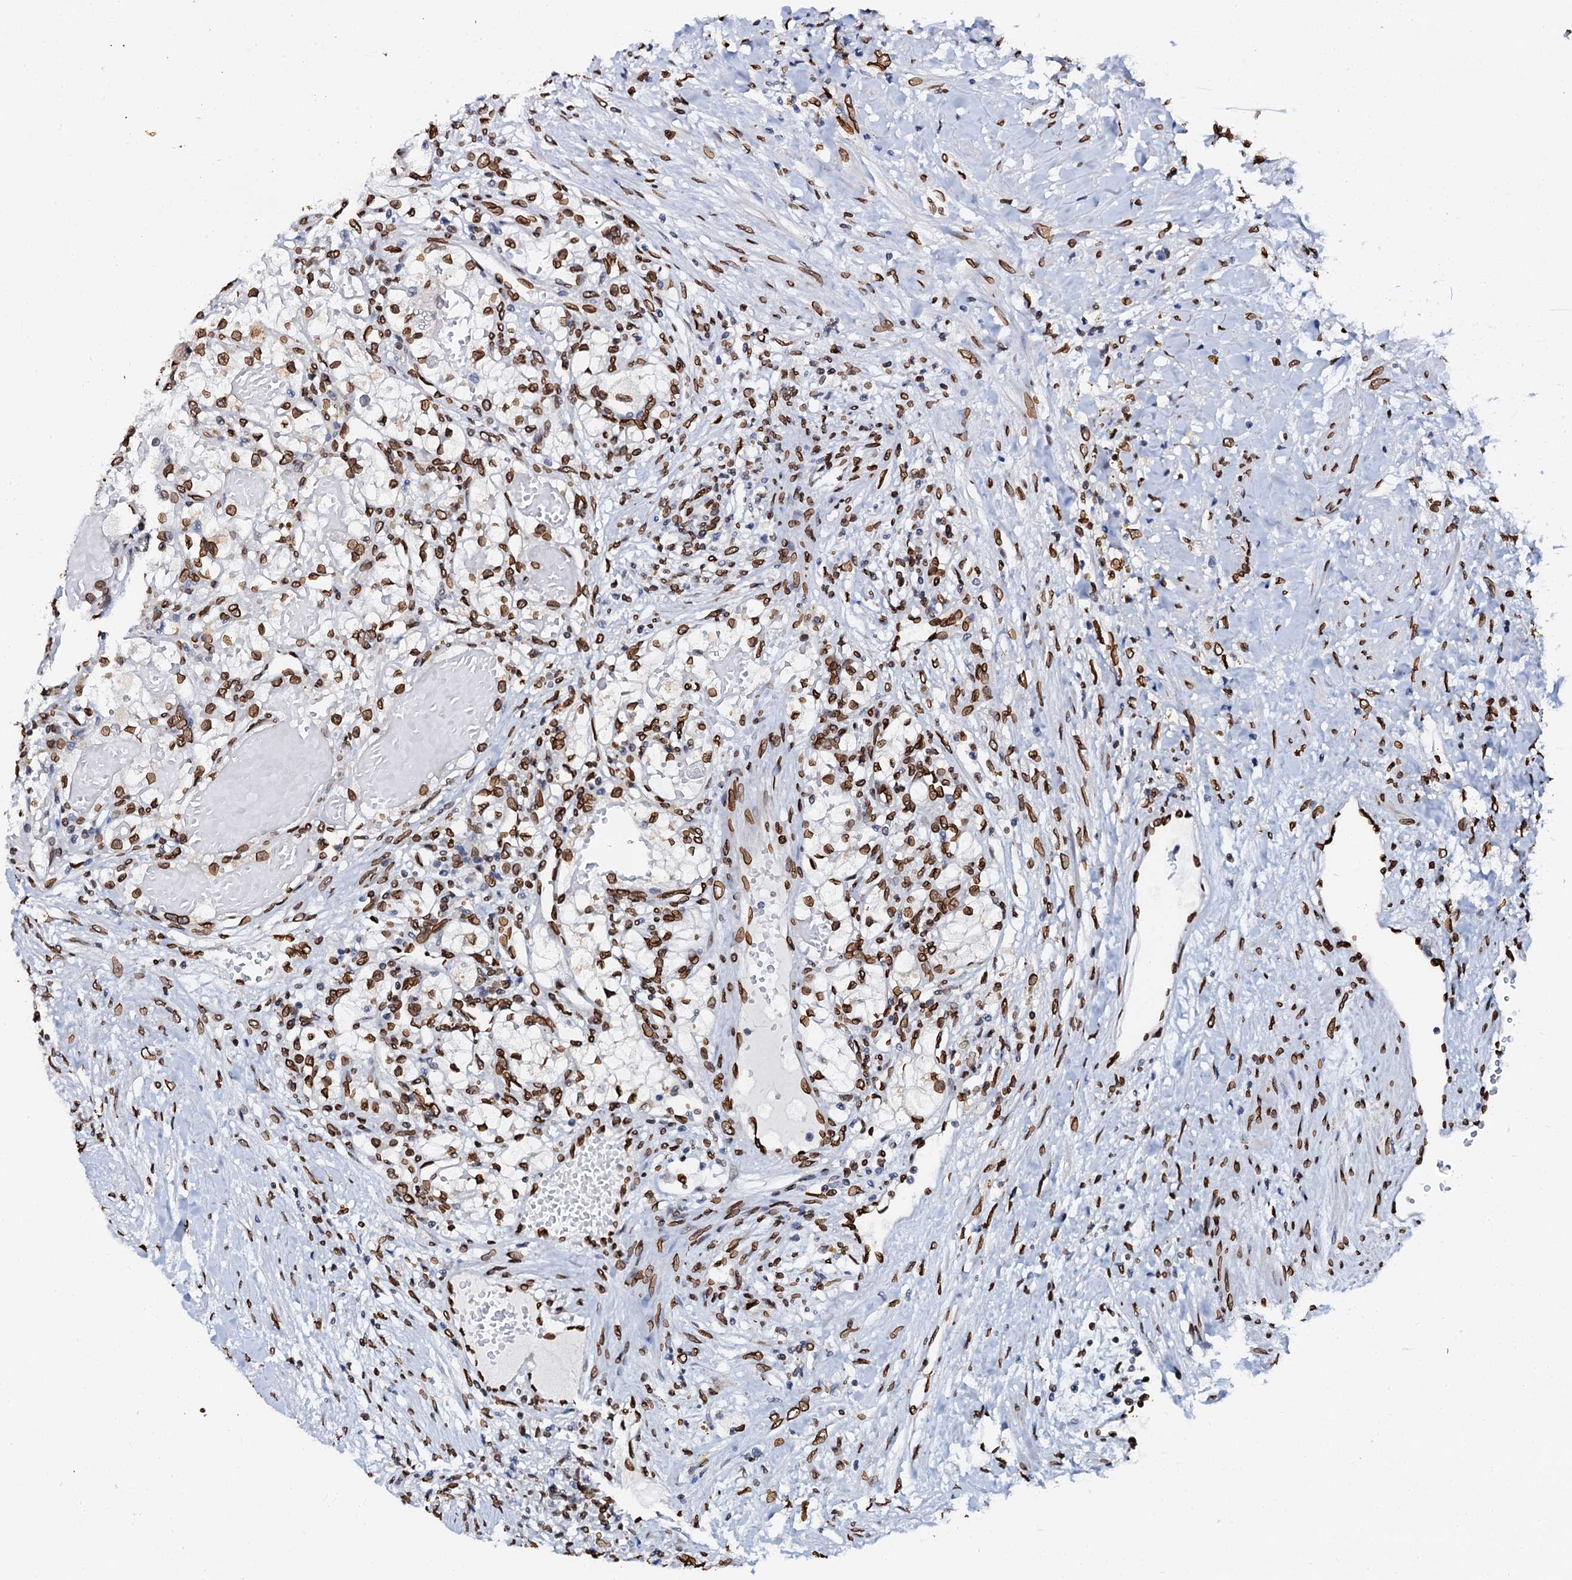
{"staining": {"intensity": "strong", "quantity": ">75%", "location": "nuclear"}, "tissue": "renal cancer", "cell_type": "Tumor cells", "image_type": "cancer", "snomed": [{"axis": "morphology", "description": "Normal tissue, NOS"}, {"axis": "morphology", "description": "Adenocarcinoma, NOS"}, {"axis": "topography", "description": "Kidney"}], "caption": "Brown immunohistochemical staining in human renal cancer reveals strong nuclear expression in approximately >75% of tumor cells.", "gene": "KATNAL2", "patient": {"sex": "male", "age": 68}}